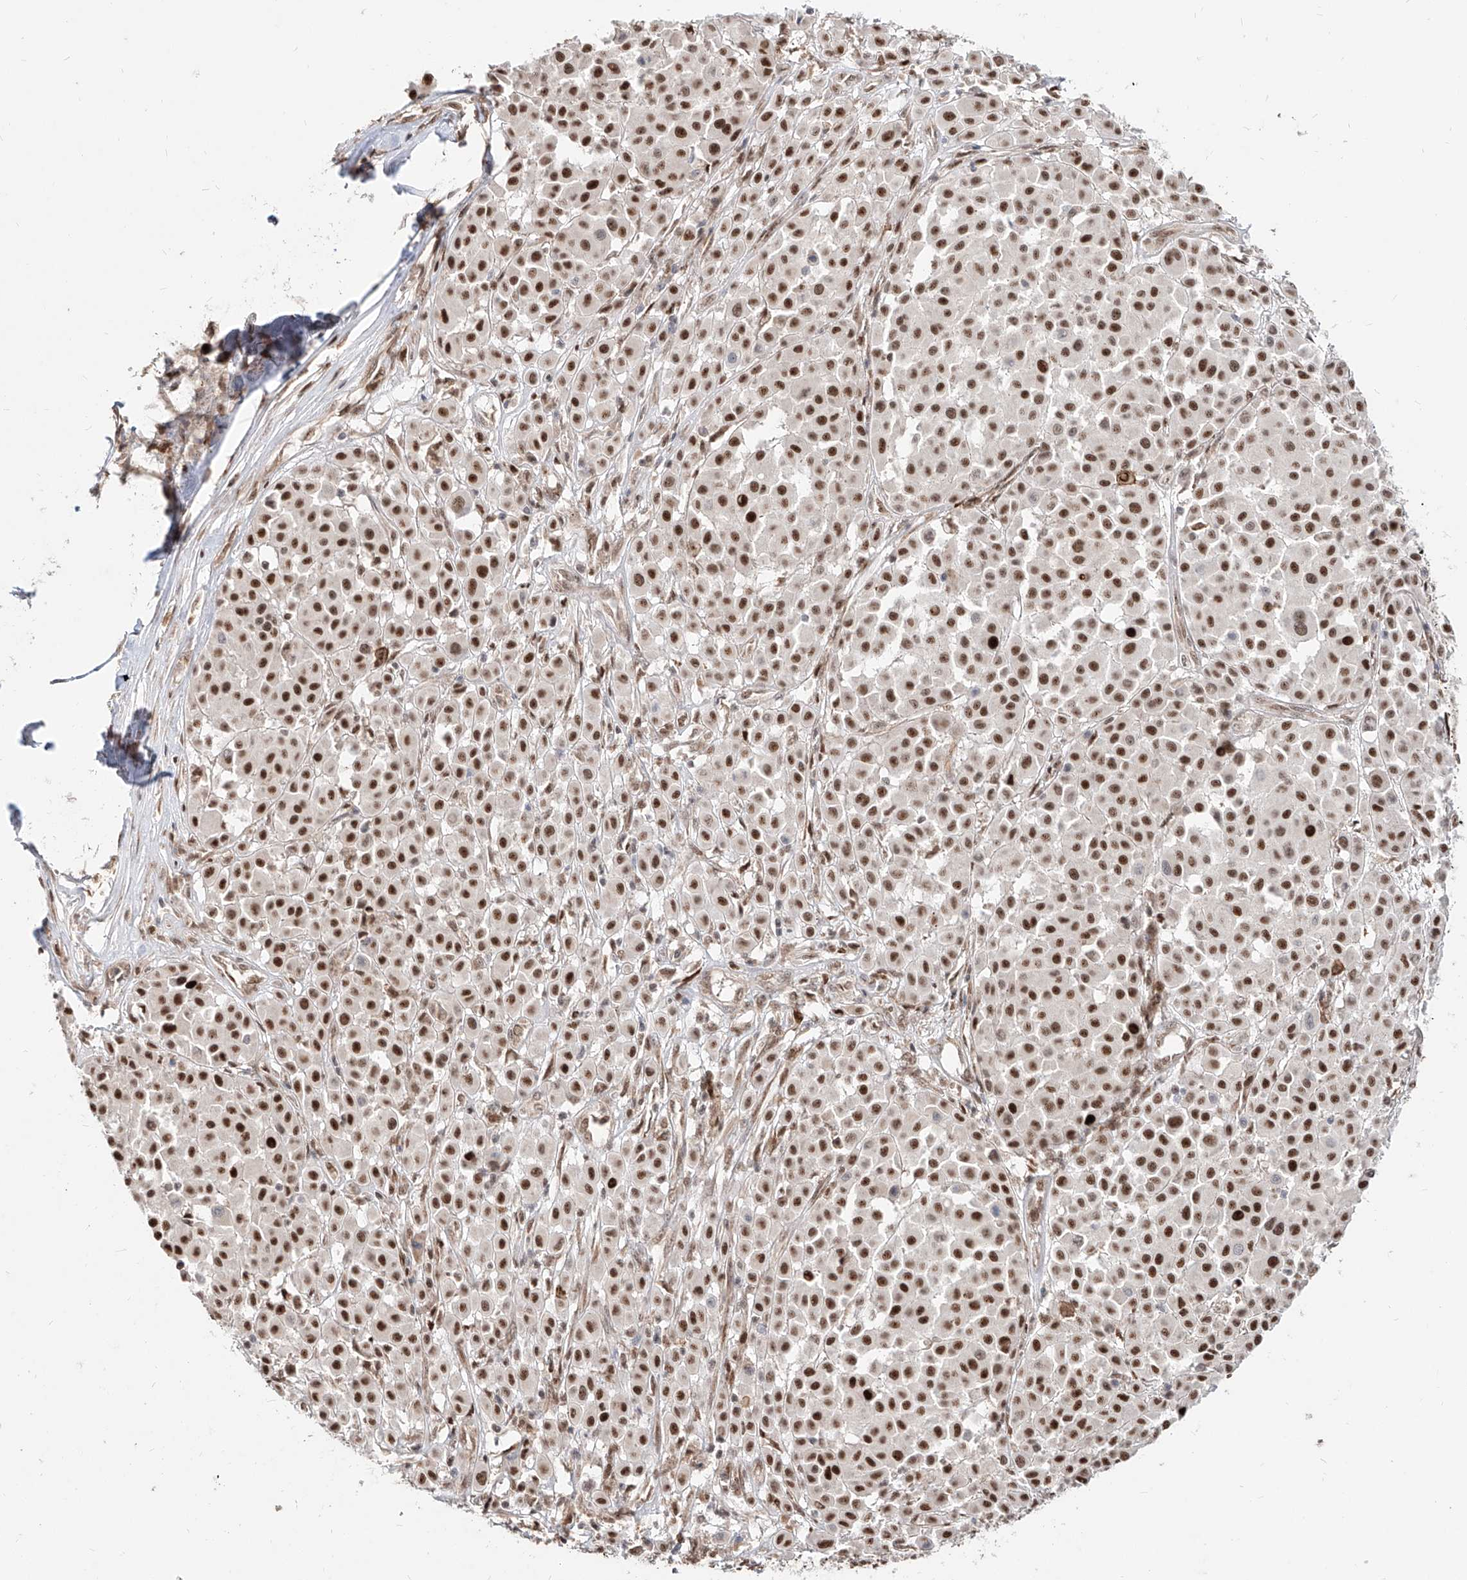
{"staining": {"intensity": "strong", "quantity": ">75%", "location": "nuclear"}, "tissue": "melanoma", "cell_type": "Tumor cells", "image_type": "cancer", "snomed": [{"axis": "morphology", "description": "Malignant melanoma, Metastatic site"}, {"axis": "topography", "description": "Soft tissue"}], "caption": "This photomicrograph displays melanoma stained with IHC to label a protein in brown. The nuclear of tumor cells show strong positivity for the protein. Nuclei are counter-stained blue.", "gene": "ZNF710", "patient": {"sex": "male", "age": 41}}